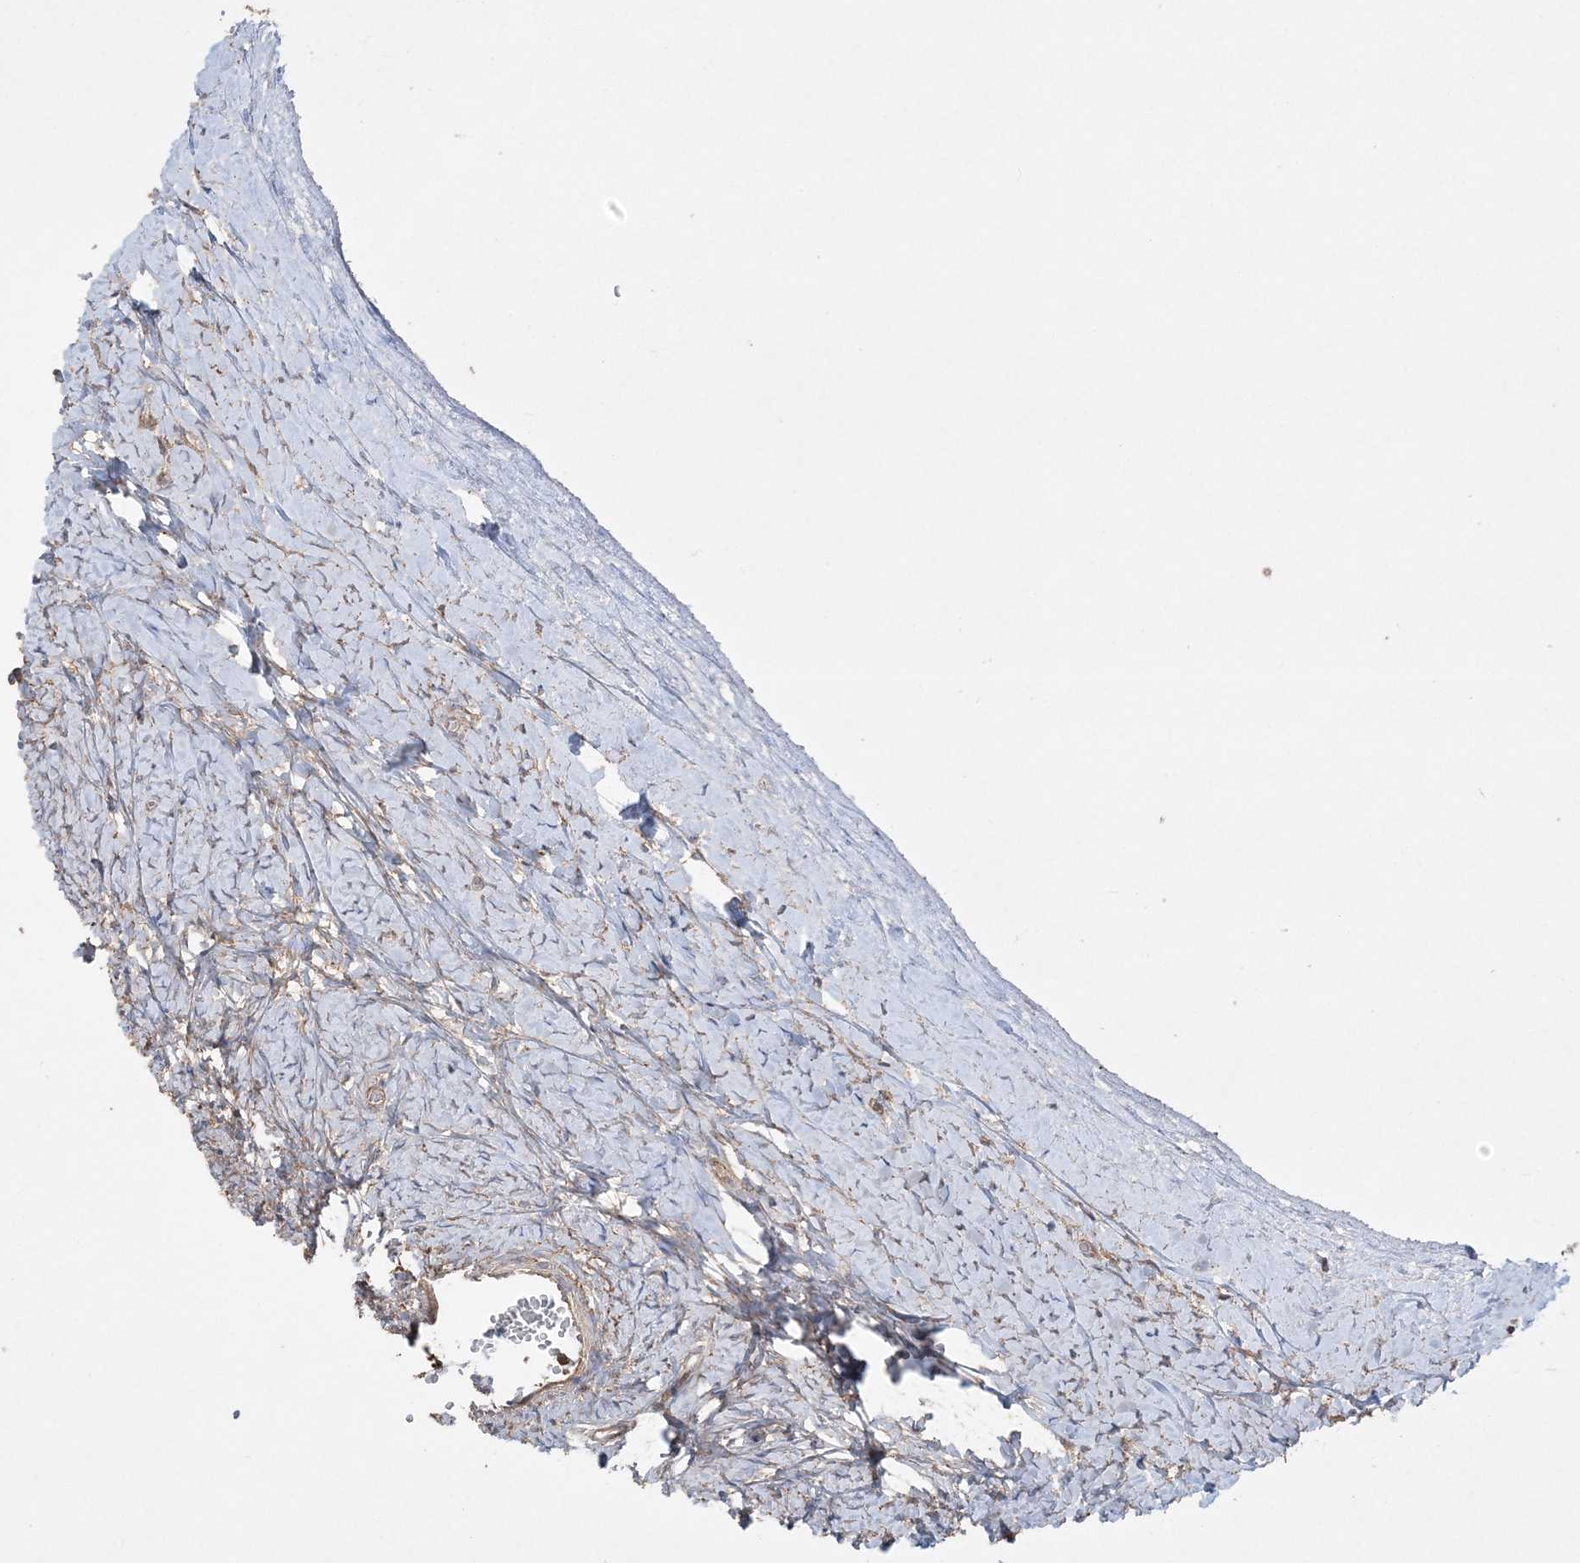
{"staining": {"intensity": "moderate", "quantity": "<25%", "location": "cytoplasmic/membranous"}, "tissue": "ovary", "cell_type": "Ovarian stroma cells", "image_type": "normal", "snomed": [{"axis": "morphology", "description": "Normal tissue, NOS"}, {"axis": "morphology", "description": "Developmental malformation"}, {"axis": "topography", "description": "Ovary"}], "caption": "Immunohistochemistry (IHC) photomicrograph of normal ovary stained for a protein (brown), which shows low levels of moderate cytoplasmic/membranous staining in about <25% of ovarian stroma cells.", "gene": "ACAP2", "patient": {"sex": "female", "age": 39}}